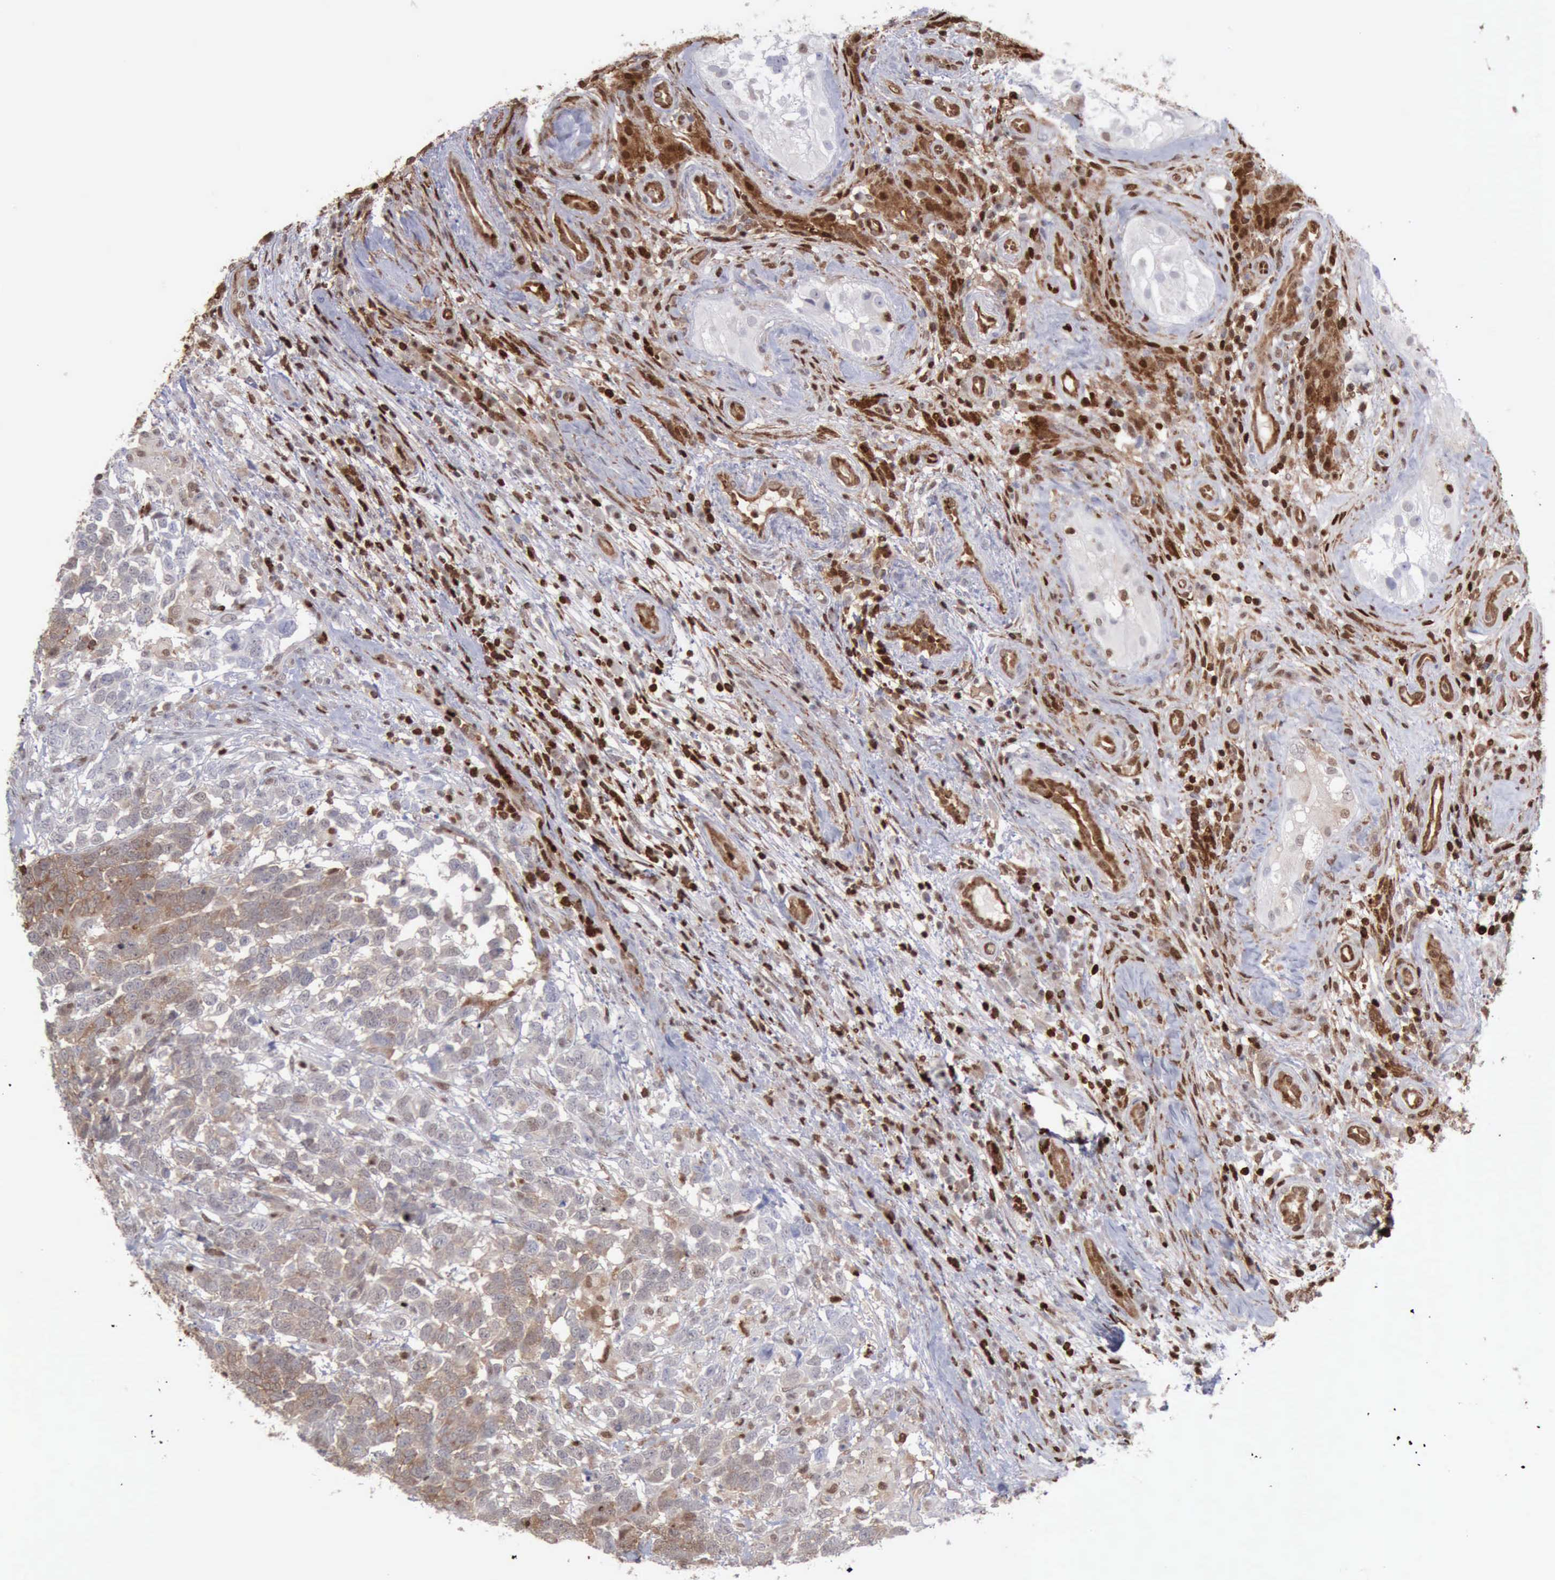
{"staining": {"intensity": "weak", "quantity": ">75%", "location": "cytoplasmic/membranous,nuclear"}, "tissue": "testis cancer", "cell_type": "Tumor cells", "image_type": "cancer", "snomed": [{"axis": "morphology", "description": "Carcinoma, Embryonal, NOS"}, {"axis": "topography", "description": "Testis"}], "caption": "An IHC image of neoplastic tissue is shown. Protein staining in brown labels weak cytoplasmic/membranous and nuclear positivity in embryonal carcinoma (testis) within tumor cells.", "gene": "PDCD4", "patient": {"sex": "male", "age": 26}}